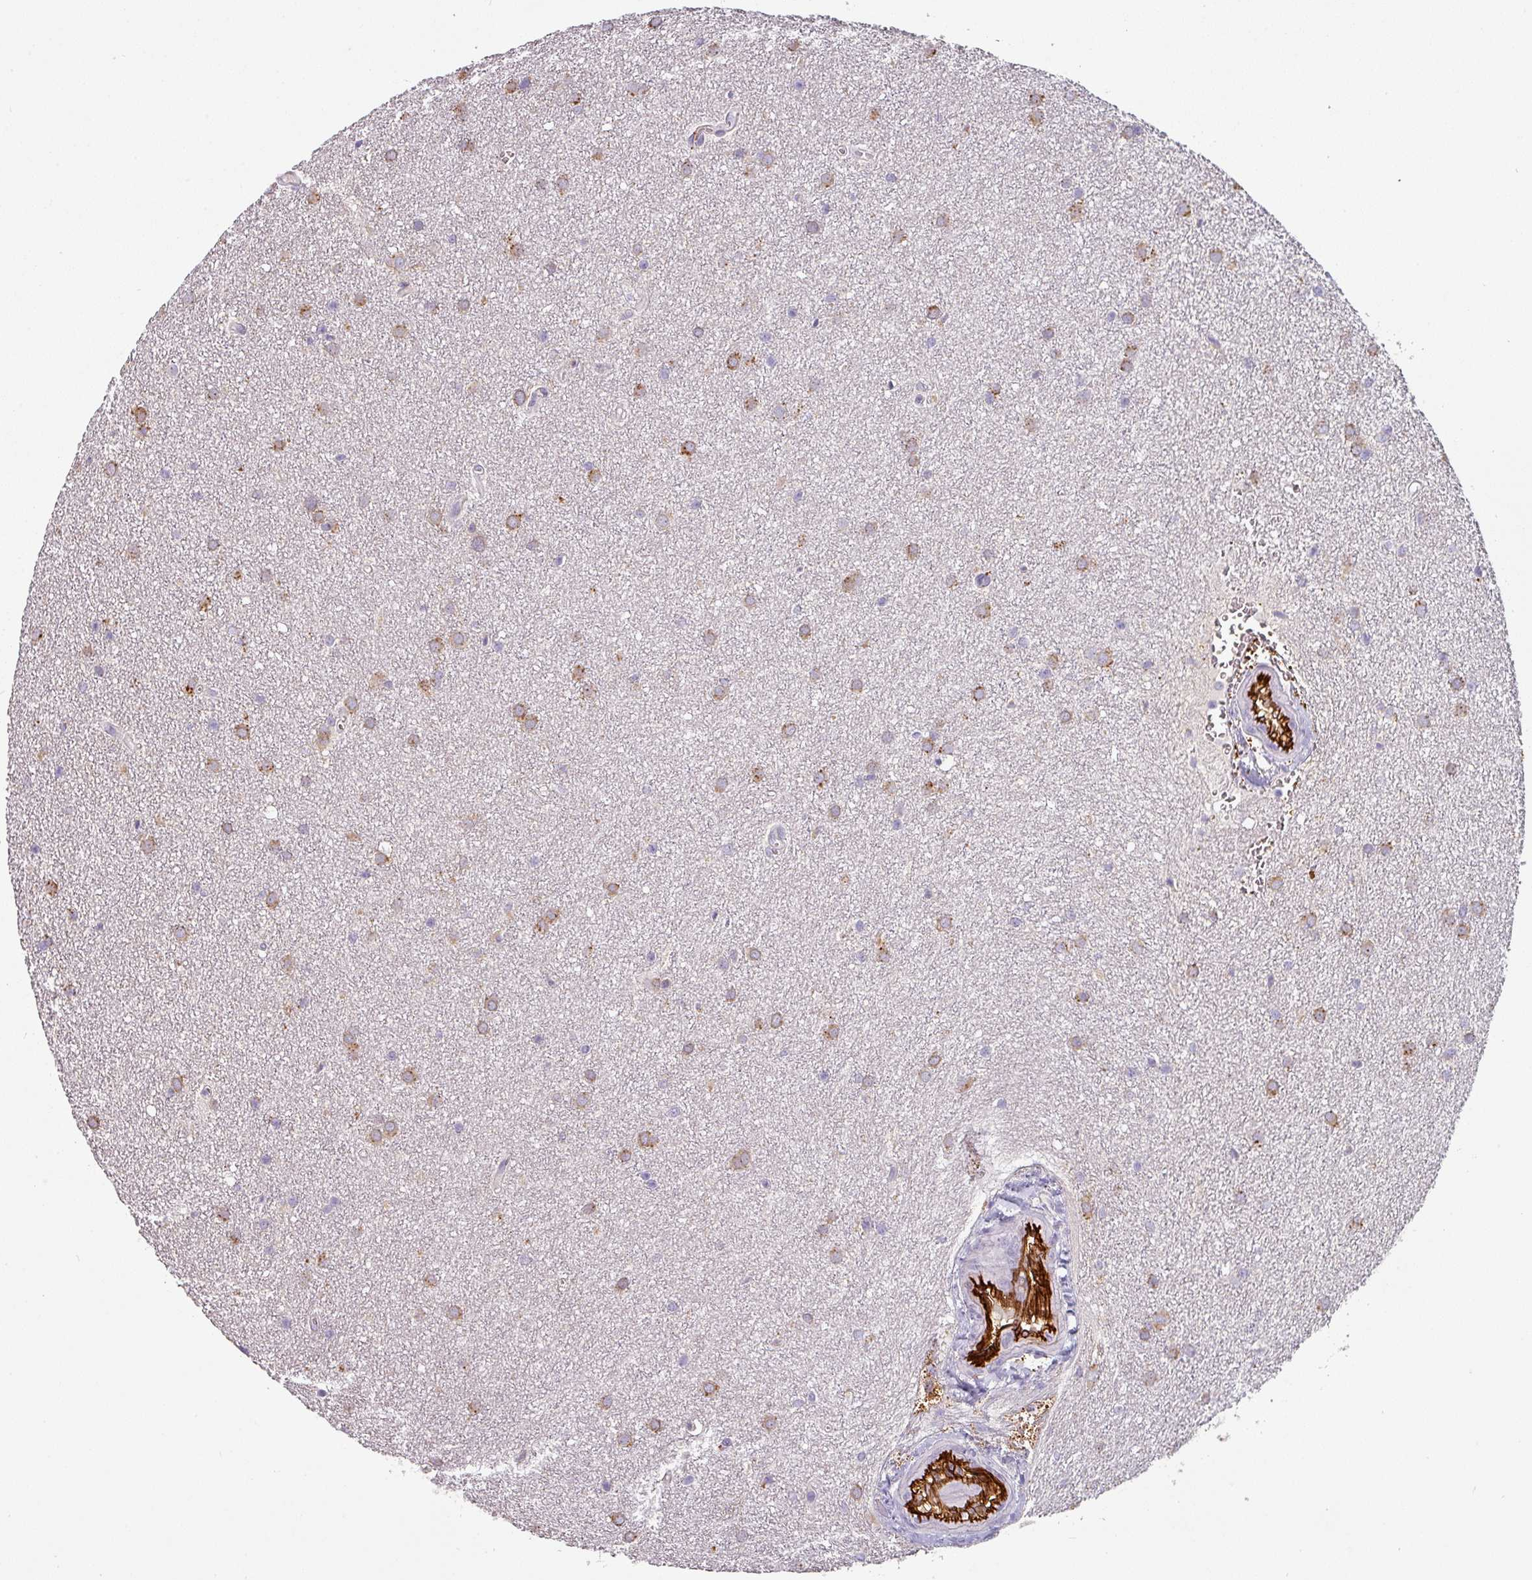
{"staining": {"intensity": "moderate", "quantity": "25%-75%", "location": "cytoplasmic/membranous"}, "tissue": "glioma", "cell_type": "Tumor cells", "image_type": "cancer", "snomed": [{"axis": "morphology", "description": "Glioma, malignant, Low grade"}, {"axis": "topography", "description": "Cerebellum"}], "caption": "Low-grade glioma (malignant) stained for a protein exhibits moderate cytoplasmic/membranous positivity in tumor cells. The staining was performed using DAB (3,3'-diaminobenzidine), with brown indicating positive protein expression. Nuclei are stained blue with hematoxylin.", "gene": "PRODH2", "patient": {"sex": "female", "age": 5}}